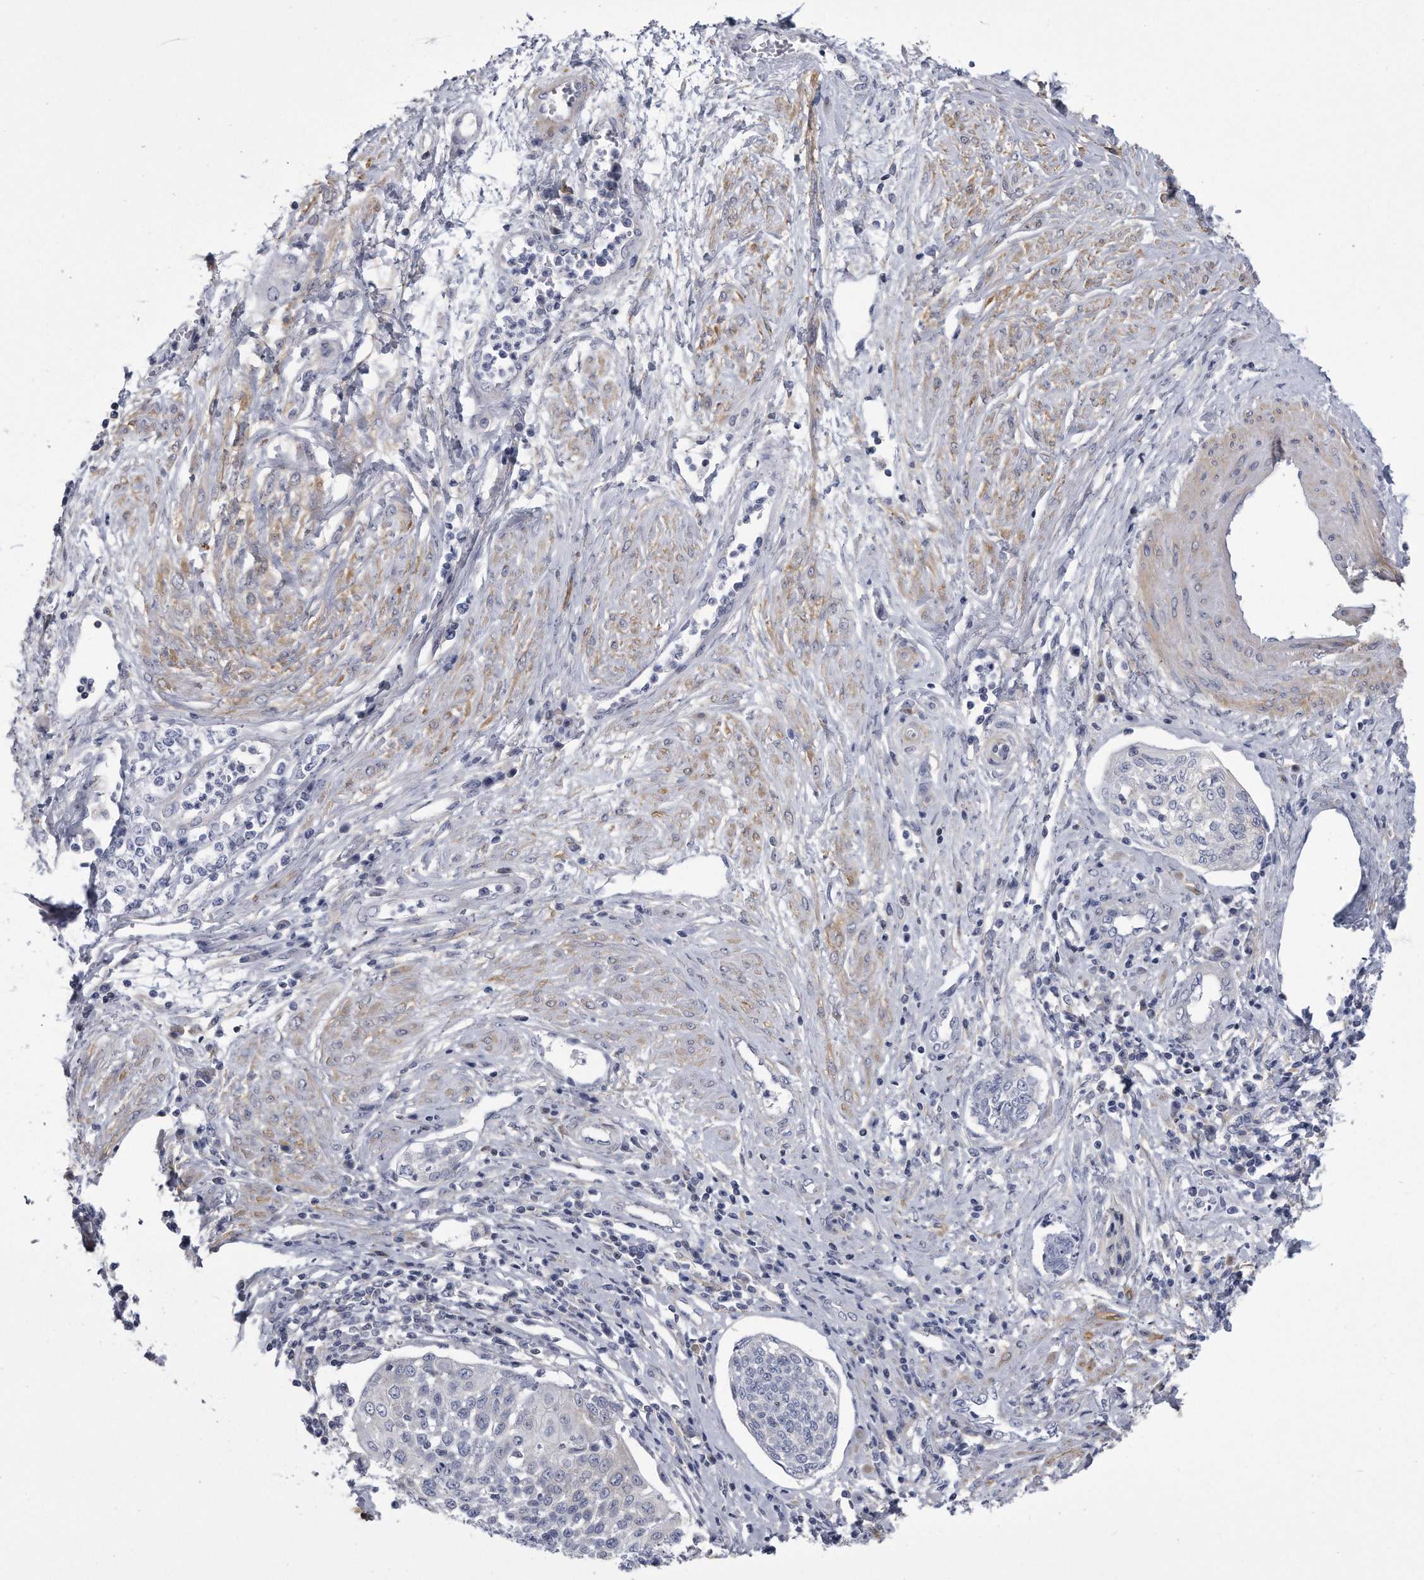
{"staining": {"intensity": "negative", "quantity": "none", "location": "none"}, "tissue": "cervical cancer", "cell_type": "Tumor cells", "image_type": "cancer", "snomed": [{"axis": "morphology", "description": "Squamous cell carcinoma, NOS"}, {"axis": "topography", "description": "Cervix"}], "caption": "Immunohistochemistry (IHC) of cervical cancer shows no positivity in tumor cells. Nuclei are stained in blue.", "gene": "PYGB", "patient": {"sex": "female", "age": 34}}